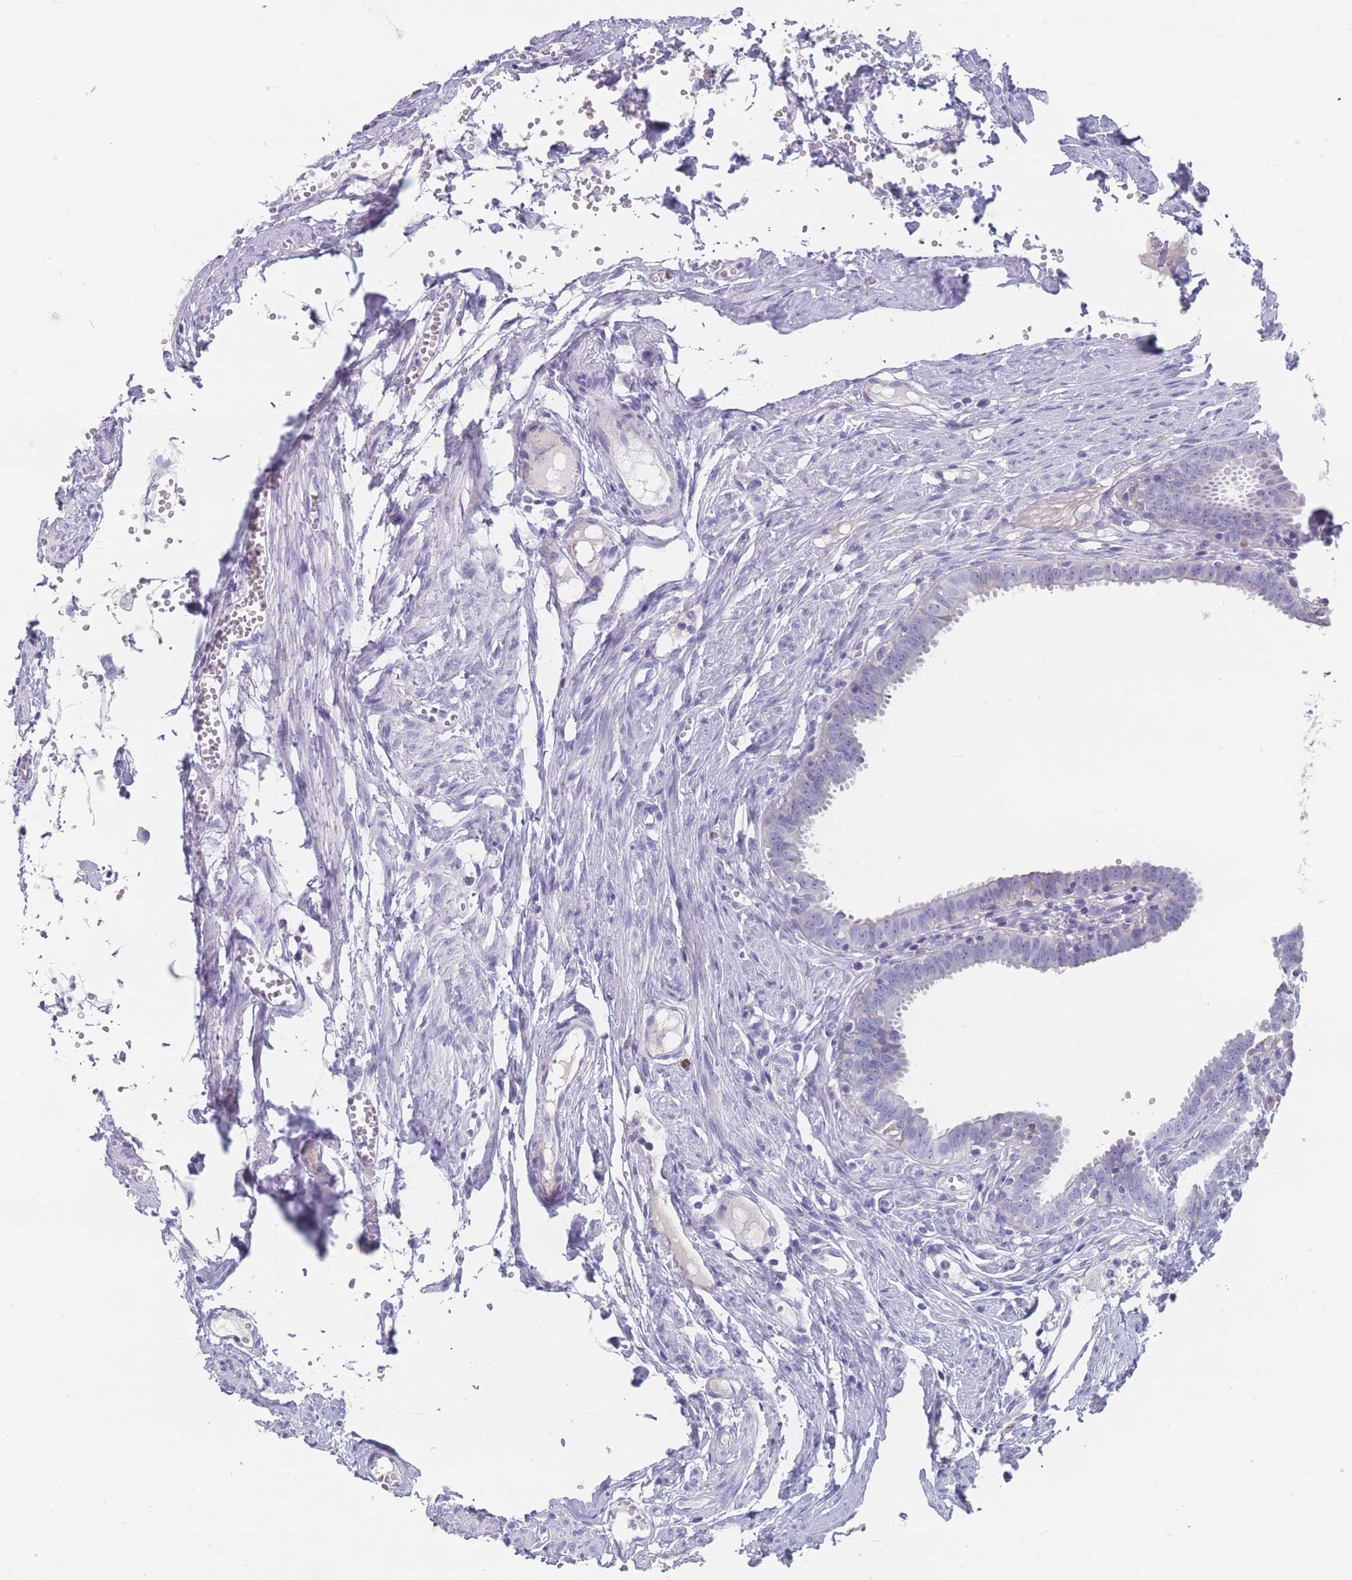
{"staining": {"intensity": "negative", "quantity": "none", "location": "none"}, "tissue": "fallopian tube", "cell_type": "Glandular cells", "image_type": "normal", "snomed": [{"axis": "morphology", "description": "Normal tissue, NOS"}, {"axis": "morphology", "description": "Carcinoma, NOS"}, {"axis": "topography", "description": "Fallopian tube"}, {"axis": "topography", "description": "Ovary"}], "caption": "Normal fallopian tube was stained to show a protein in brown. There is no significant positivity in glandular cells. (Stains: DAB immunohistochemistry (IHC) with hematoxylin counter stain, Microscopy: brightfield microscopy at high magnification).", "gene": "ST8SIA5", "patient": {"sex": "female", "age": 59}}